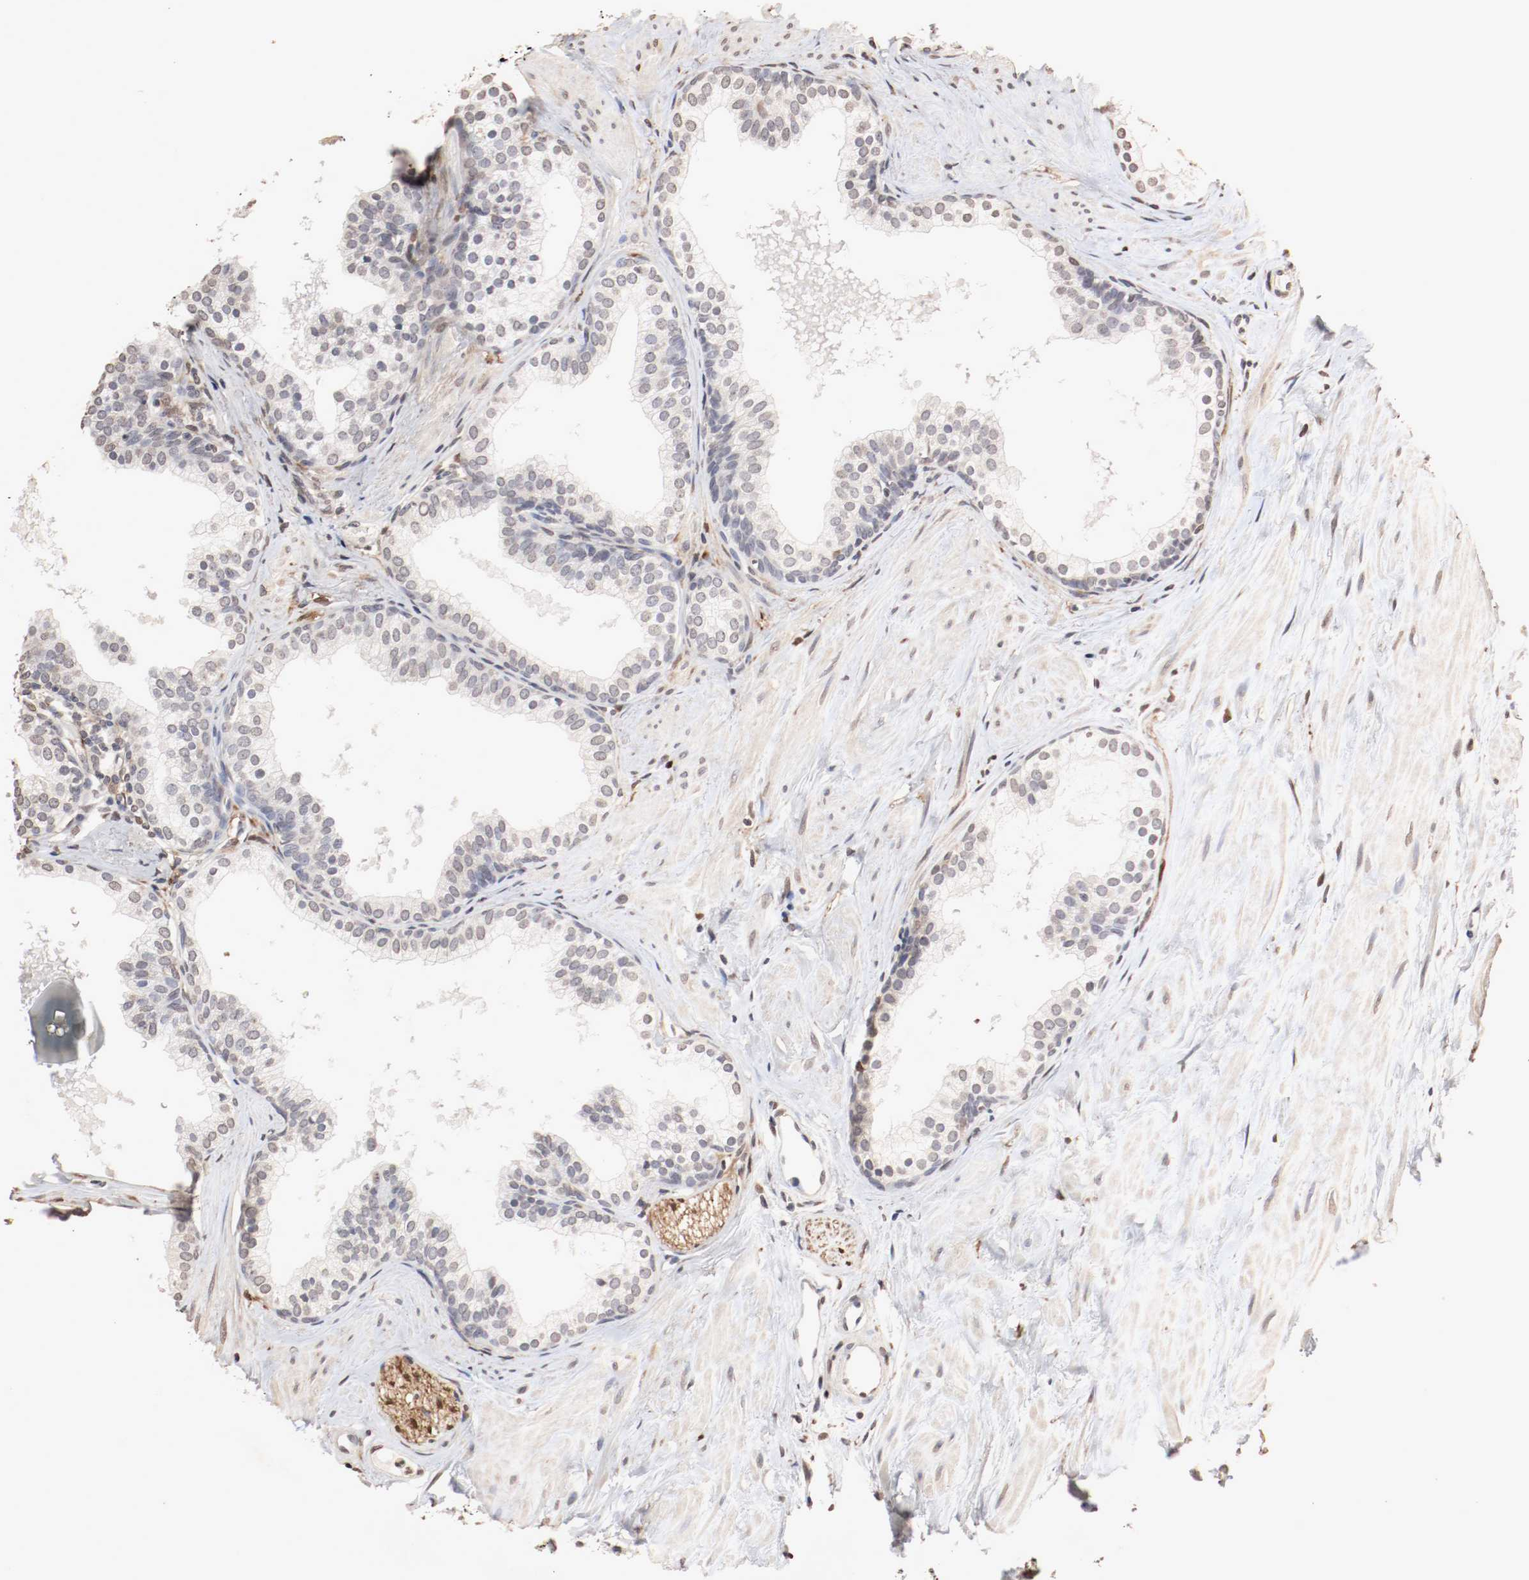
{"staining": {"intensity": "negative", "quantity": "none", "location": "none"}, "tissue": "prostate", "cell_type": "Glandular cells", "image_type": "normal", "snomed": [{"axis": "morphology", "description": "Normal tissue, NOS"}, {"axis": "topography", "description": "Prostate"}], "caption": "Glandular cells show no significant protein staining in benign prostate. (Stains: DAB (3,3'-diaminobenzidine) immunohistochemistry with hematoxylin counter stain, Microscopy: brightfield microscopy at high magnification).", "gene": "WASL", "patient": {"sex": "male", "age": 60}}